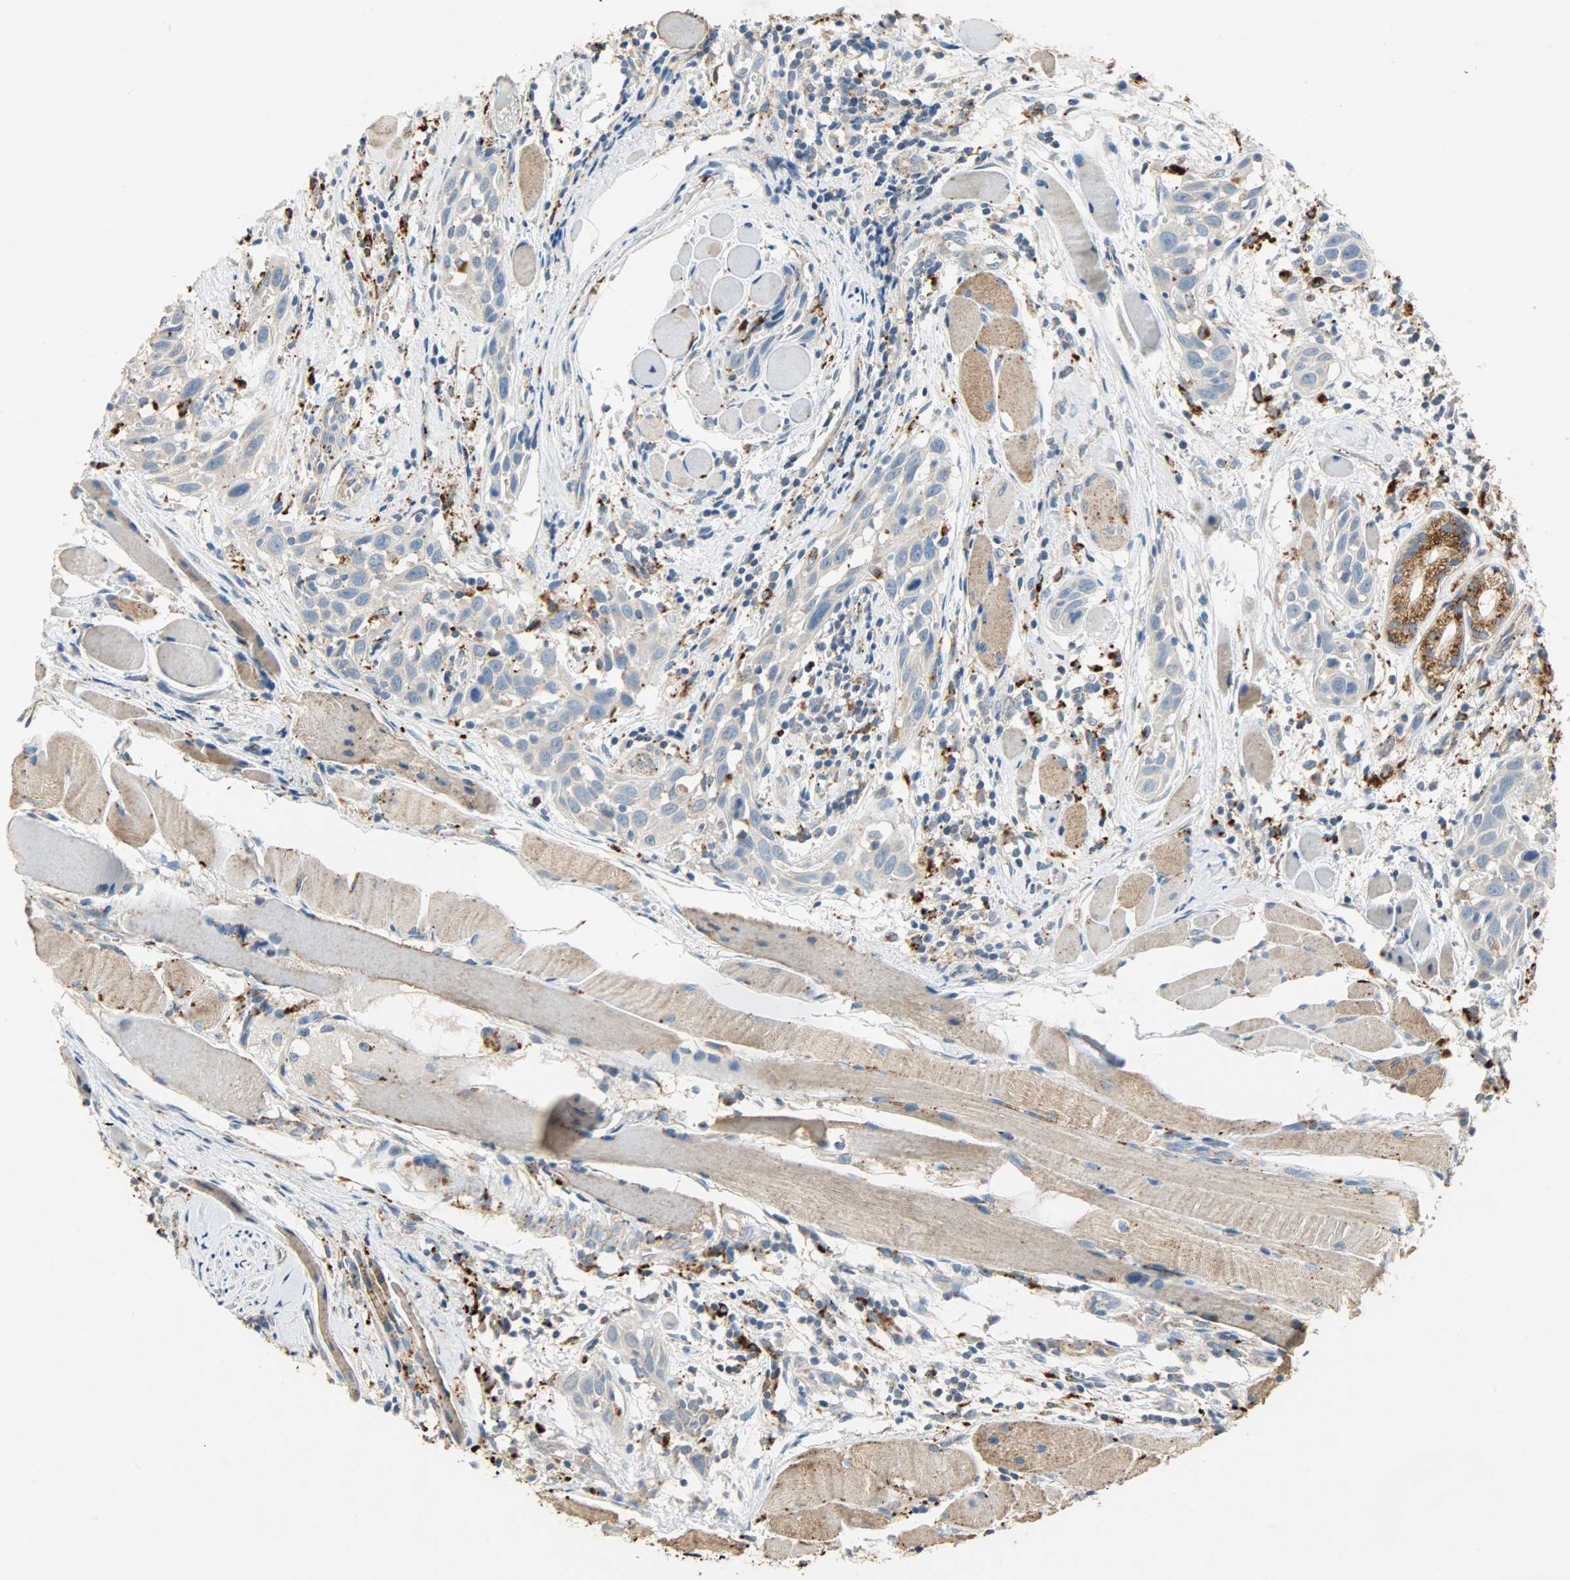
{"staining": {"intensity": "weak", "quantity": "25%-75%", "location": "cytoplasmic/membranous"}, "tissue": "head and neck cancer", "cell_type": "Tumor cells", "image_type": "cancer", "snomed": [{"axis": "morphology", "description": "Squamous cell carcinoma, NOS"}, {"axis": "topography", "description": "Oral tissue"}, {"axis": "topography", "description": "Head-Neck"}], "caption": "IHC histopathology image of neoplastic tissue: head and neck squamous cell carcinoma stained using IHC shows low levels of weak protein expression localized specifically in the cytoplasmic/membranous of tumor cells, appearing as a cytoplasmic/membranous brown color.", "gene": "ASAH1", "patient": {"sex": "female", "age": 50}}